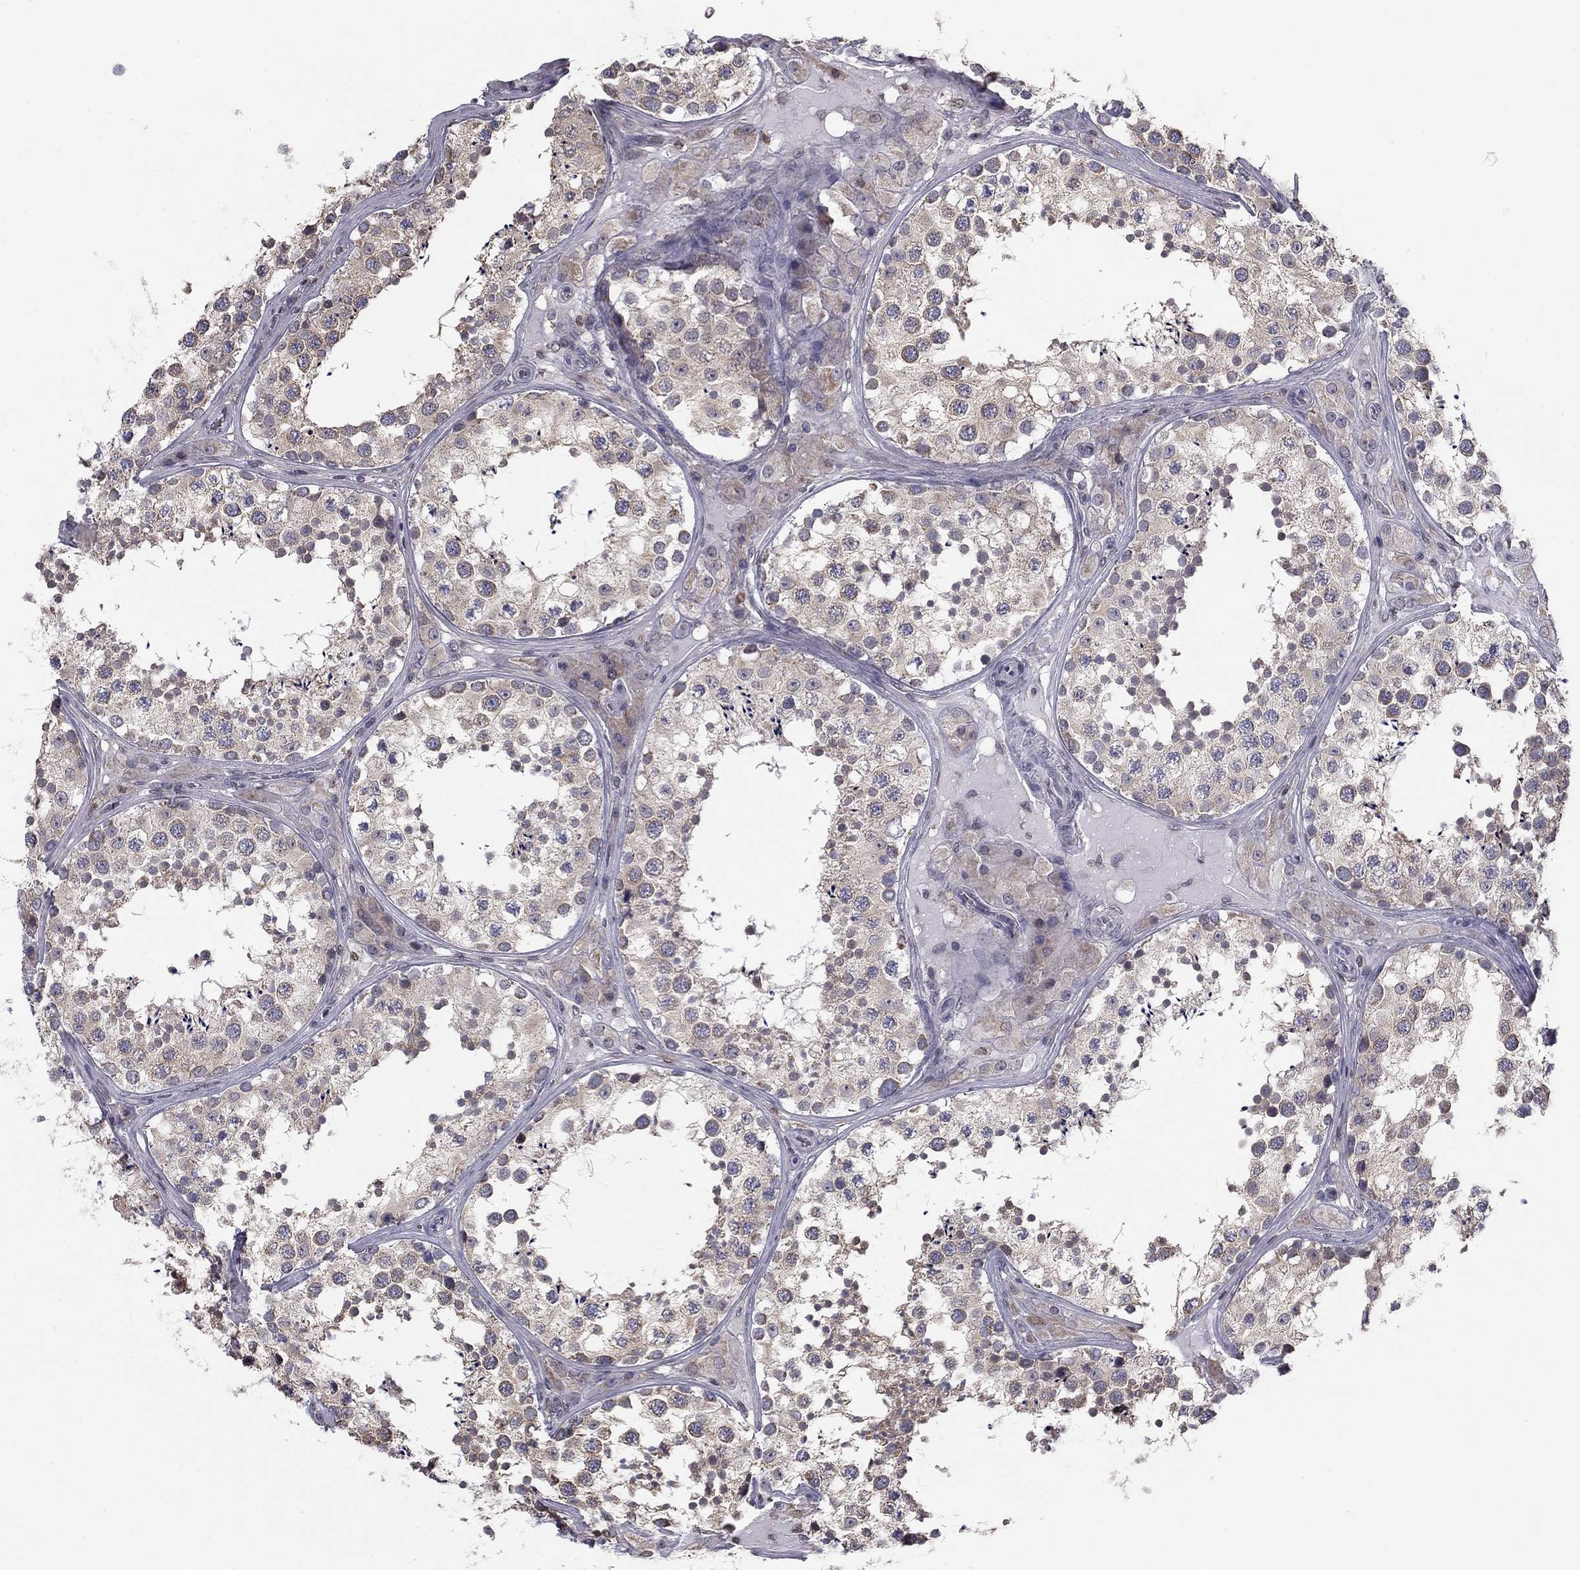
{"staining": {"intensity": "weak", "quantity": "<25%", "location": "cytoplasmic/membranous"}, "tissue": "testis", "cell_type": "Cells in seminiferous ducts", "image_type": "normal", "snomed": [{"axis": "morphology", "description": "Normal tissue, NOS"}, {"axis": "topography", "description": "Testis"}], "caption": "Immunohistochemistry (IHC) micrograph of unremarkable testis: human testis stained with DAB displays no significant protein staining in cells in seminiferous ducts.", "gene": "HSPB2", "patient": {"sex": "male", "age": 34}}